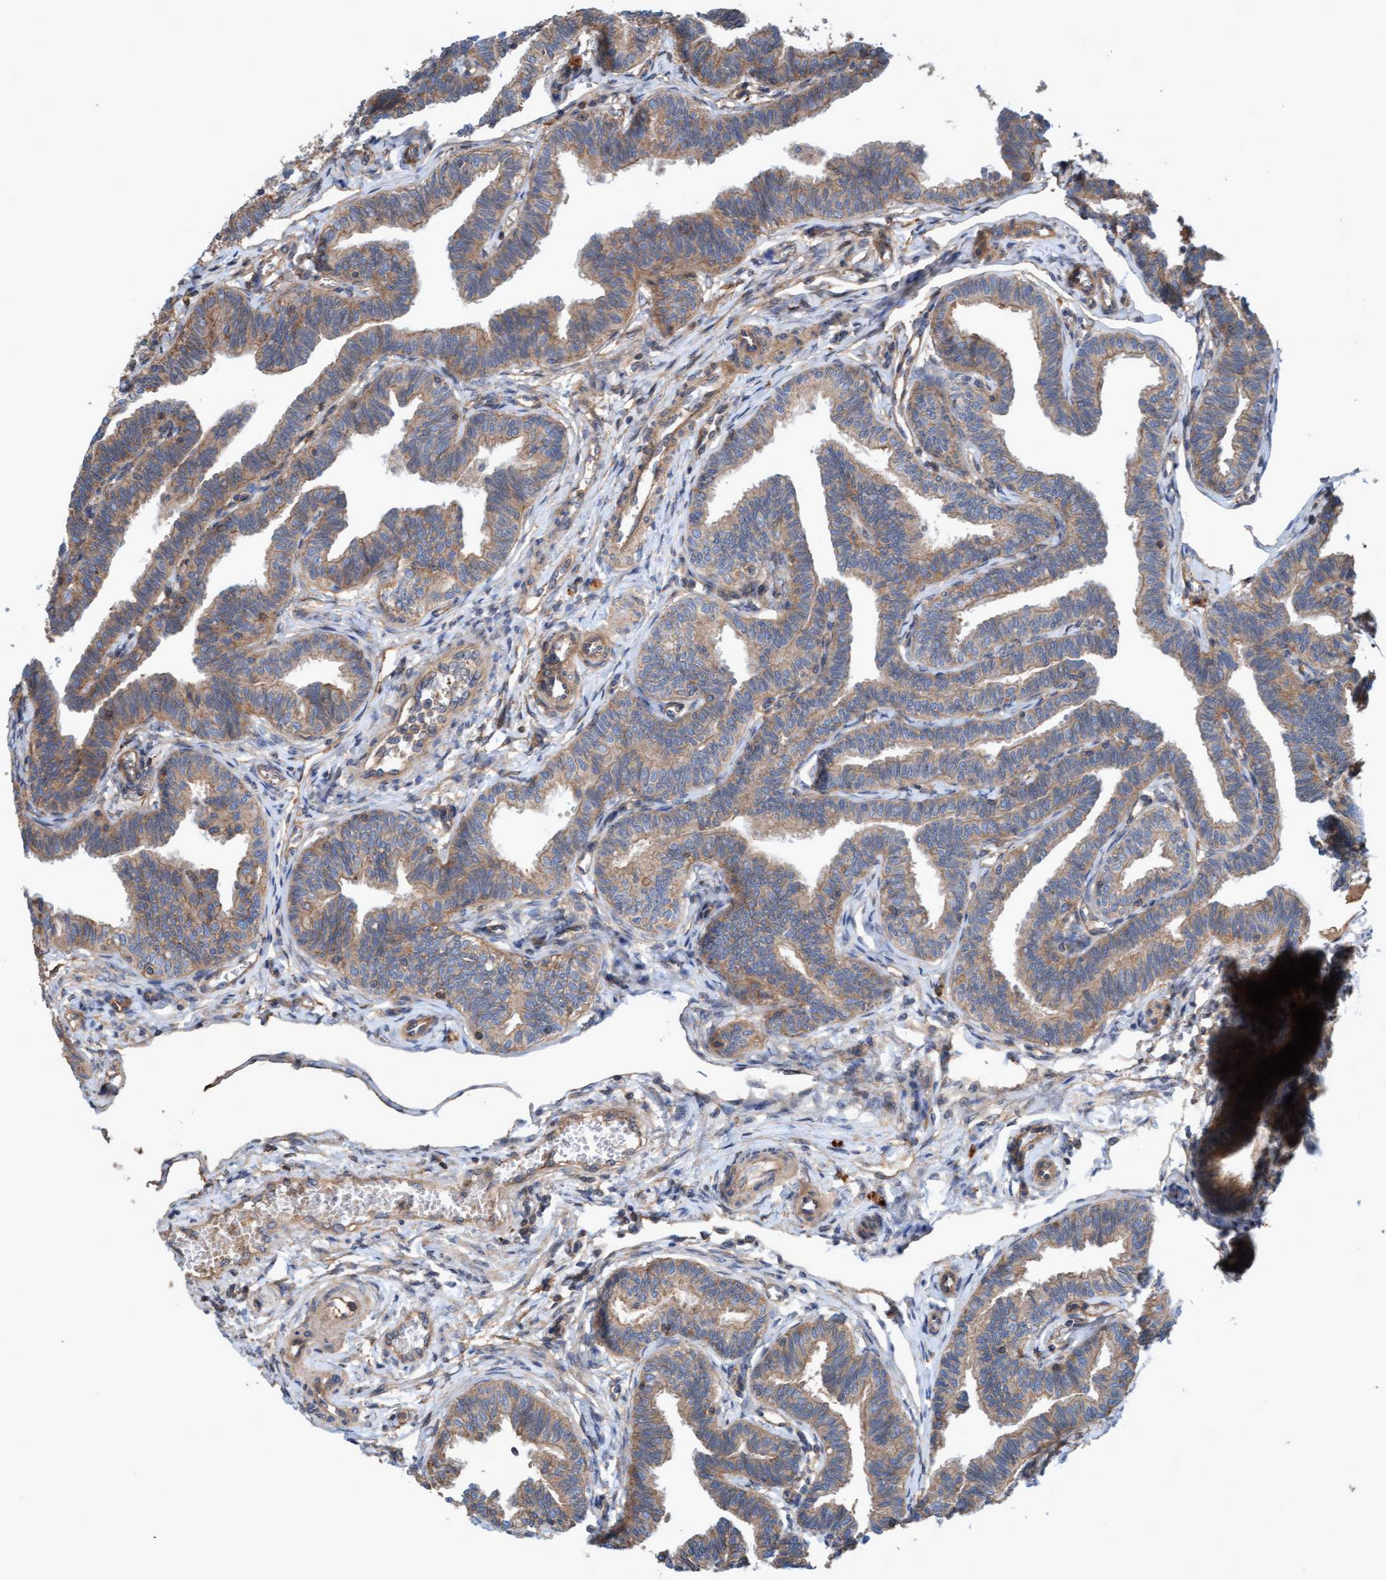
{"staining": {"intensity": "moderate", "quantity": ">75%", "location": "cytoplasmic/membranous"}, "tissue": "fallopian tube", "cell_type": "Glandular cells", "image_type": "normal", "snomed": [{"axis": "morphology", "description": "Normal tissue, NOS"}, {"axis": "topography", "description": "Fallopian tube"}, {"axis": "topography", "description": "Ovary"}], "caption": "Immunohistochemistry histopathology image of unremarkable fallopian tube stained for a protein (brown), which shows medium levels of moderate cytoplasmic/membranous expression in about >75% of glandular cells.", "gene": "ERAL1", "patient": {"sex": "female", "age": 23}}